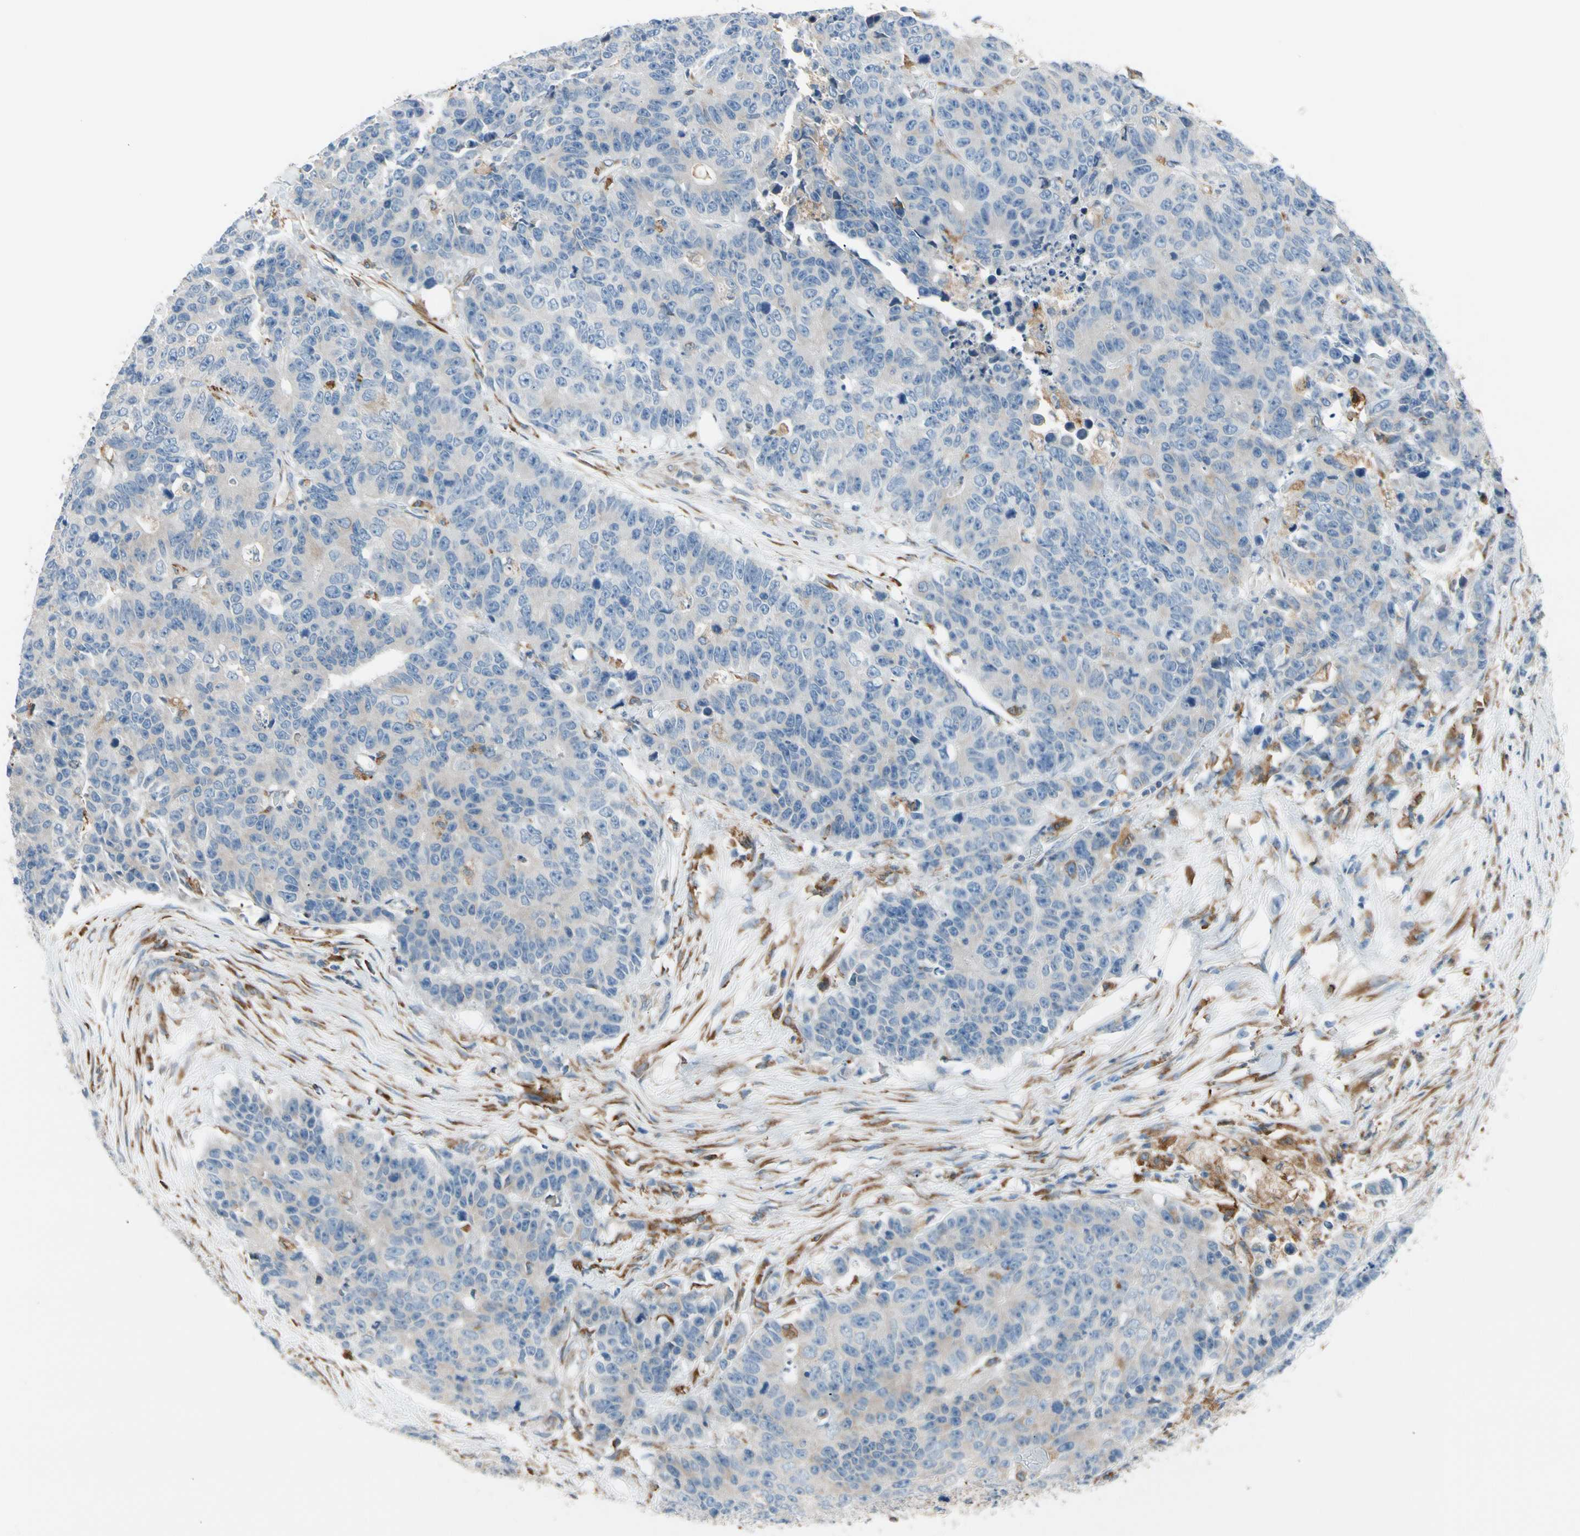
{"staining": {"intensity": "negative", "quantity": "none", "location": "none"}, "tissue": "colorectal cancer", "cell_type": "Tumor cells", "image_type": "cancer", "snomed": [{"axis": "morphology", "description": "Adenocarcinoma, NOS"}, {"axis": "topography", "description": "Colon"}], "caption": "Immunohistochemical staining of colorectal cancer (adenocarcinoma) reveals no significant expression in tumor cells. The staining was performed using DAB (3,3'-diaminobenzidine) to visualize the protein expression in brown, while the nuclei were stained in blue with hematoxylin (Magnification: 20x).", "gene": "LRPAP1", "patient": {"sex": "female", "age": 86}}